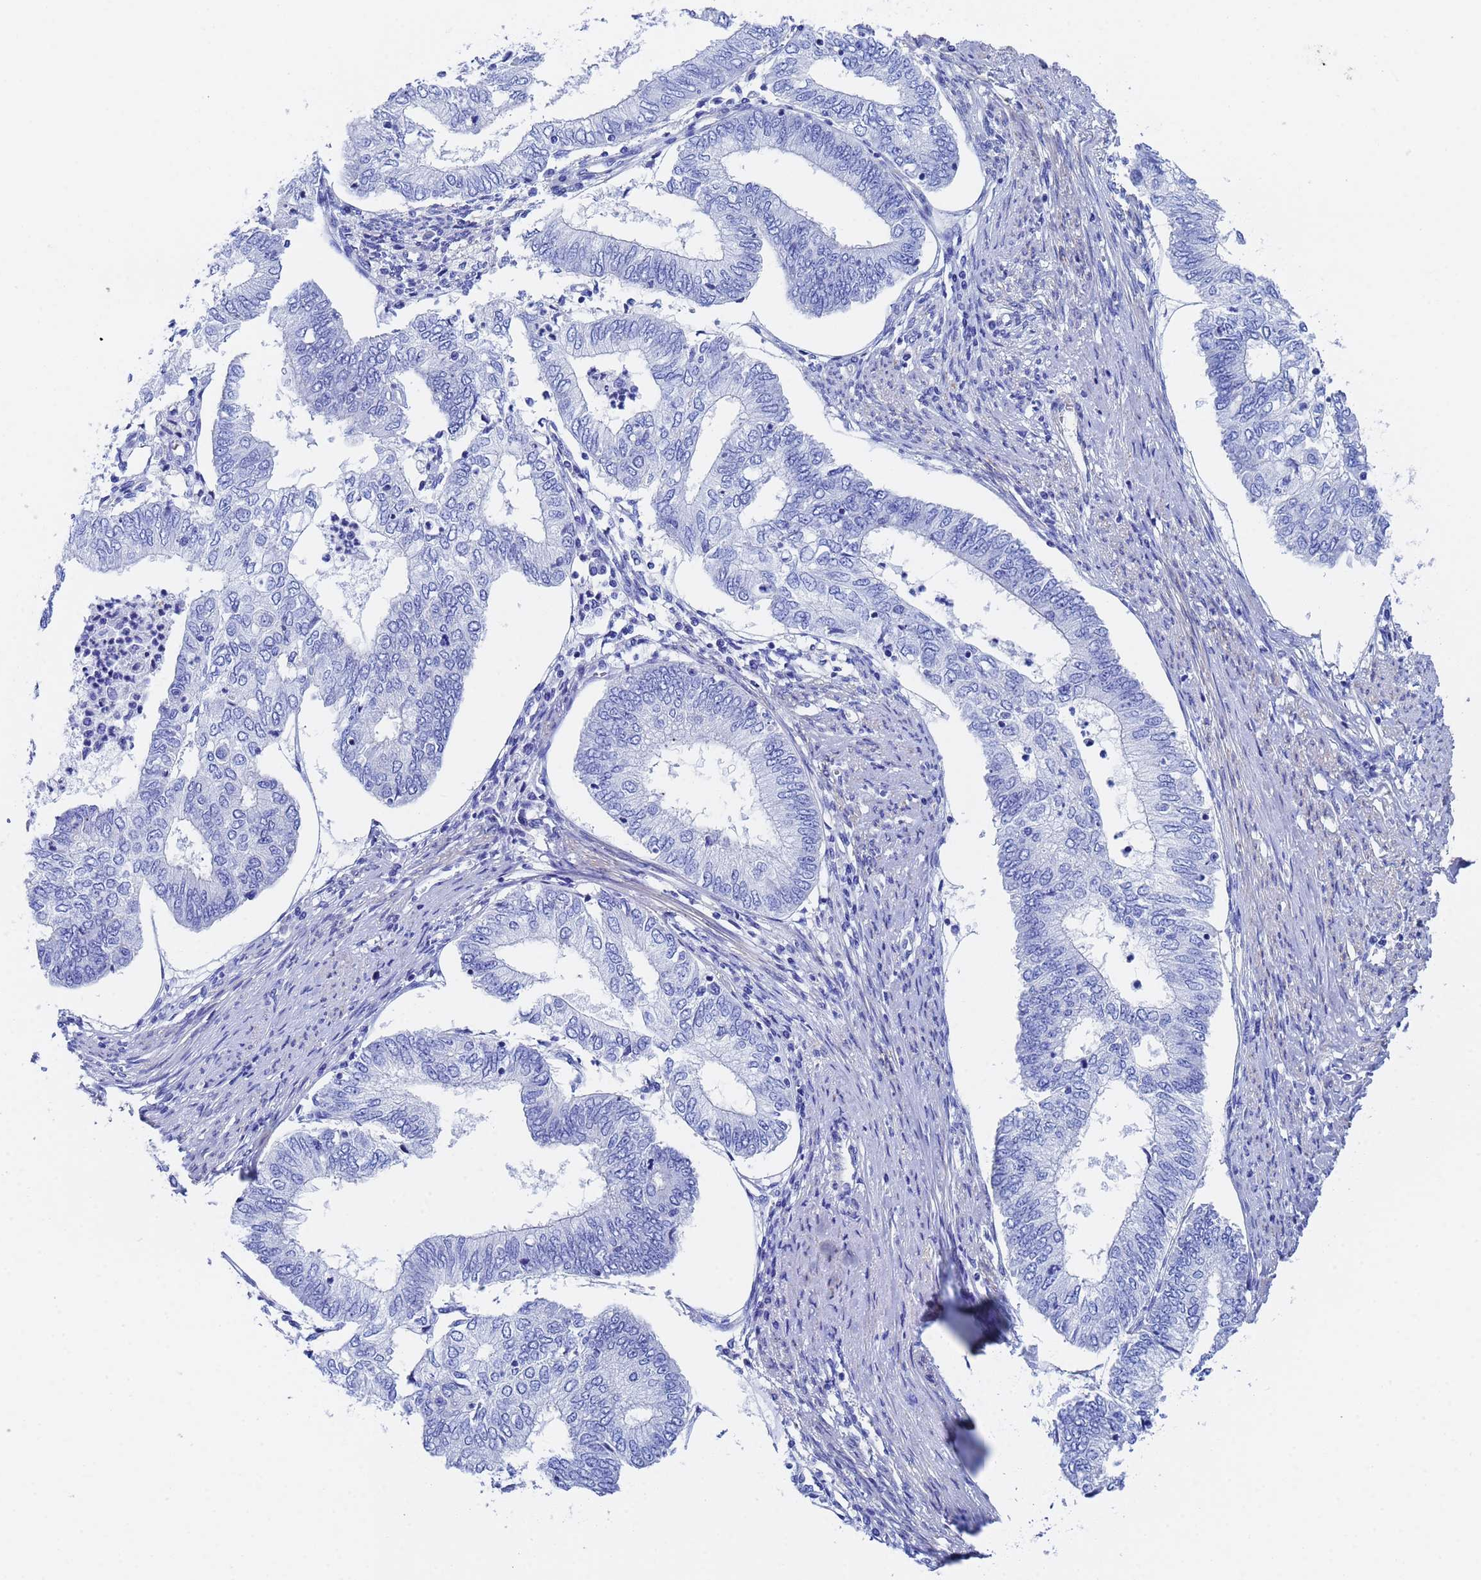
{"staining": {"intensity": "negative", "quantity": "none", "location": "none"}, "tissue": "endometrial cancer", "cell_type": "Tumor cells", "image_type": "cancer", "snomed": [{"axis": "morphology", "description": "Adenocarcinoma, NOS"}, {"axis": "topography", "description": "Endometrium"}], "caption": "The immunohistochemistry (IHC) micrograph has no significant staining in tumor cells of endometrial cancer tissue.", "gene": "CST4", "patient": {"sex": "female", "age": 68}}